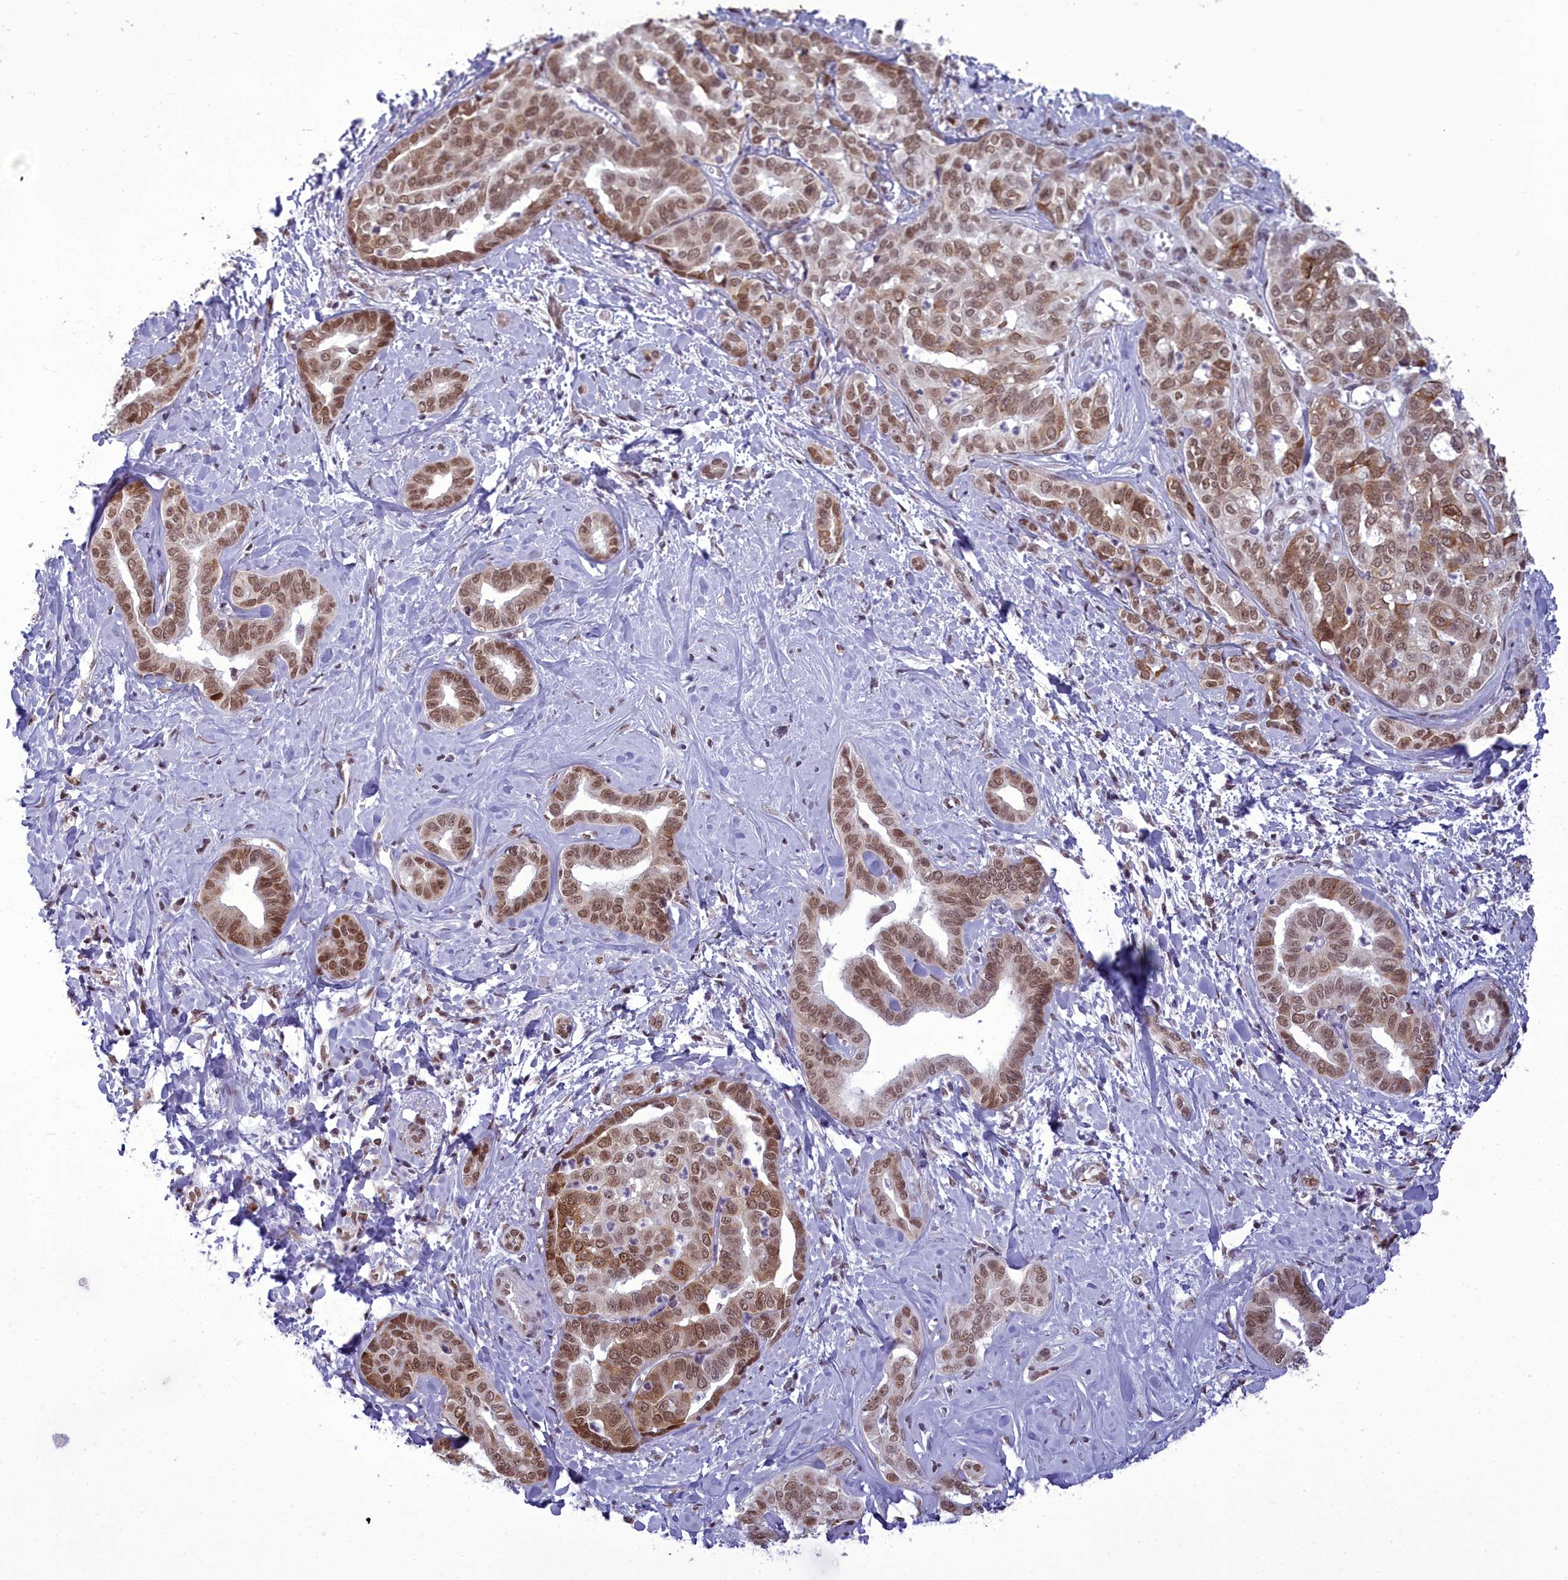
{"staining": {"intensity": "moderate", "quantity": ">75%", "location": "nuclear"}, "tissue": "liver cancer", "cell_type": "Tumor cells", "image_type": "cancer", "snomed": [{"axis": "morphology", "description": "Cholangiocarcinoma"}, {"axis": "topography", "description": "Liver"}], "caption": "Liver cancer (cholangiocarcinoma) was stained to show a protein in brown. There is medium levels of moderate nuclear positivity in approximately >75% of tumor cells.", "gene": "CEACAM19", "patient": {"sex": "female", "age": 77}}